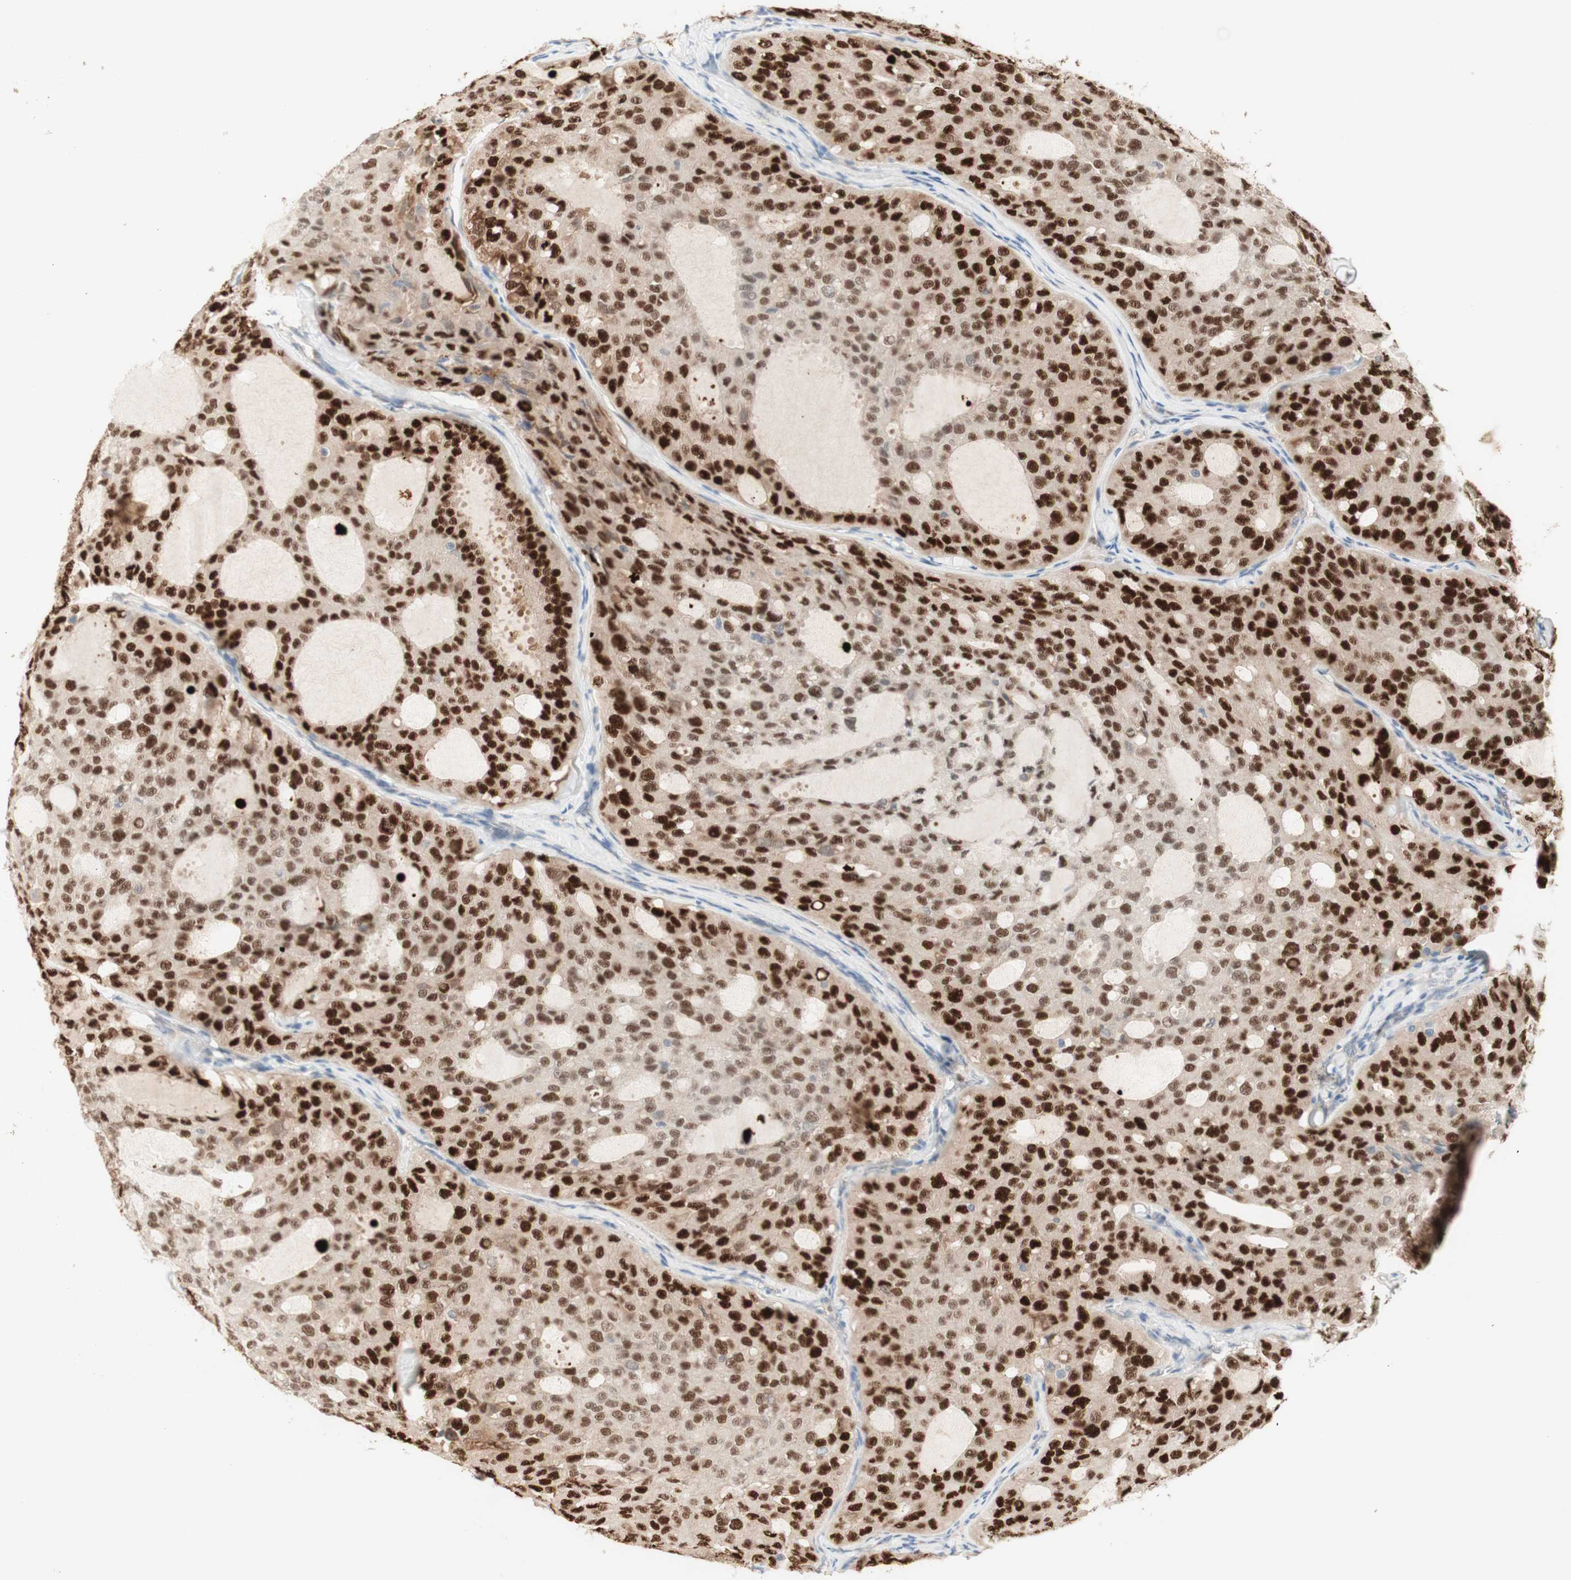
{"staining": {"intensity": "moderate", "quantity": ">75%", "location": "nuclear"}, "tissue": "thyroid cancer", "cell_type": "Tumor cells", "image_type": "cancer", "snomed": [{"axis": "morphology", "description": "Follicular adenoma carcinoma, NOS"}, {"axis": "topography", "description": "Thyroid gland"}], "caption": "IHC image of thyroid cancer stained for a protein (brown), which reveals medium levels of moderate nuclear expression in approximately >75% of tumor cells.", "gene": "RFNG", "patient": {"sex": "male", "age": 75}}